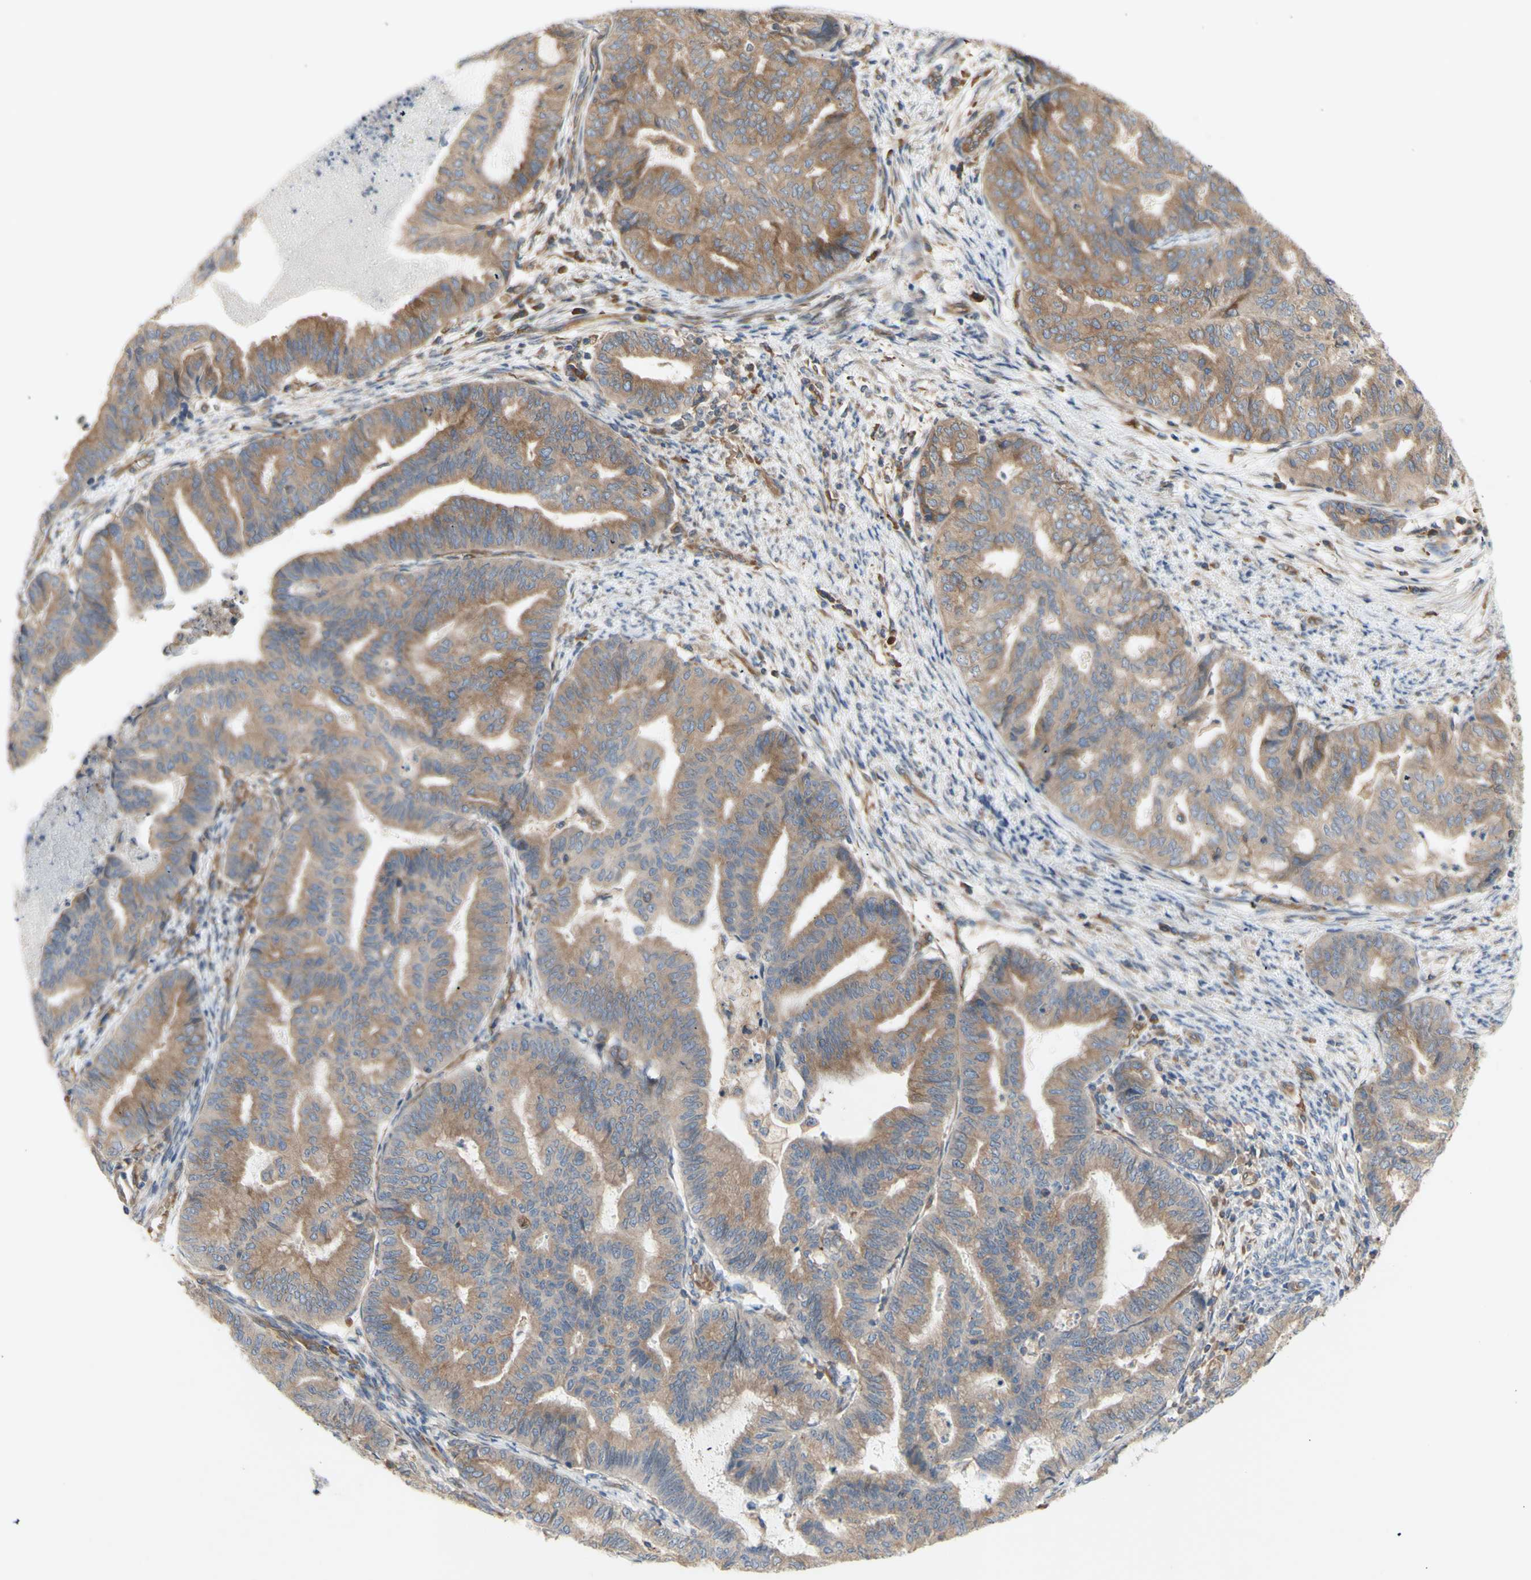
{"staining": {"intensity": "weak", "quantity": ">75%", "location": "cytoplasmic/membranous"}, "tissue": "endometrial cancer", "cell_type": "Tumor cells", "image_type": "cancer", "snomed": [{"axis": "morphology", "description": "Adenocarcinoma, NOS"}, {"axis": "topography", "description": "Endometrium"}], "caption": "Immunohistochemistry (DAB) staining of endometrial adenocarcinoma shows weak cytoplasmic/membranous protein positivity in about >75% of tumor cells.", "gene": "KLC1", "patient": {"sex": "female", "age": 79}}